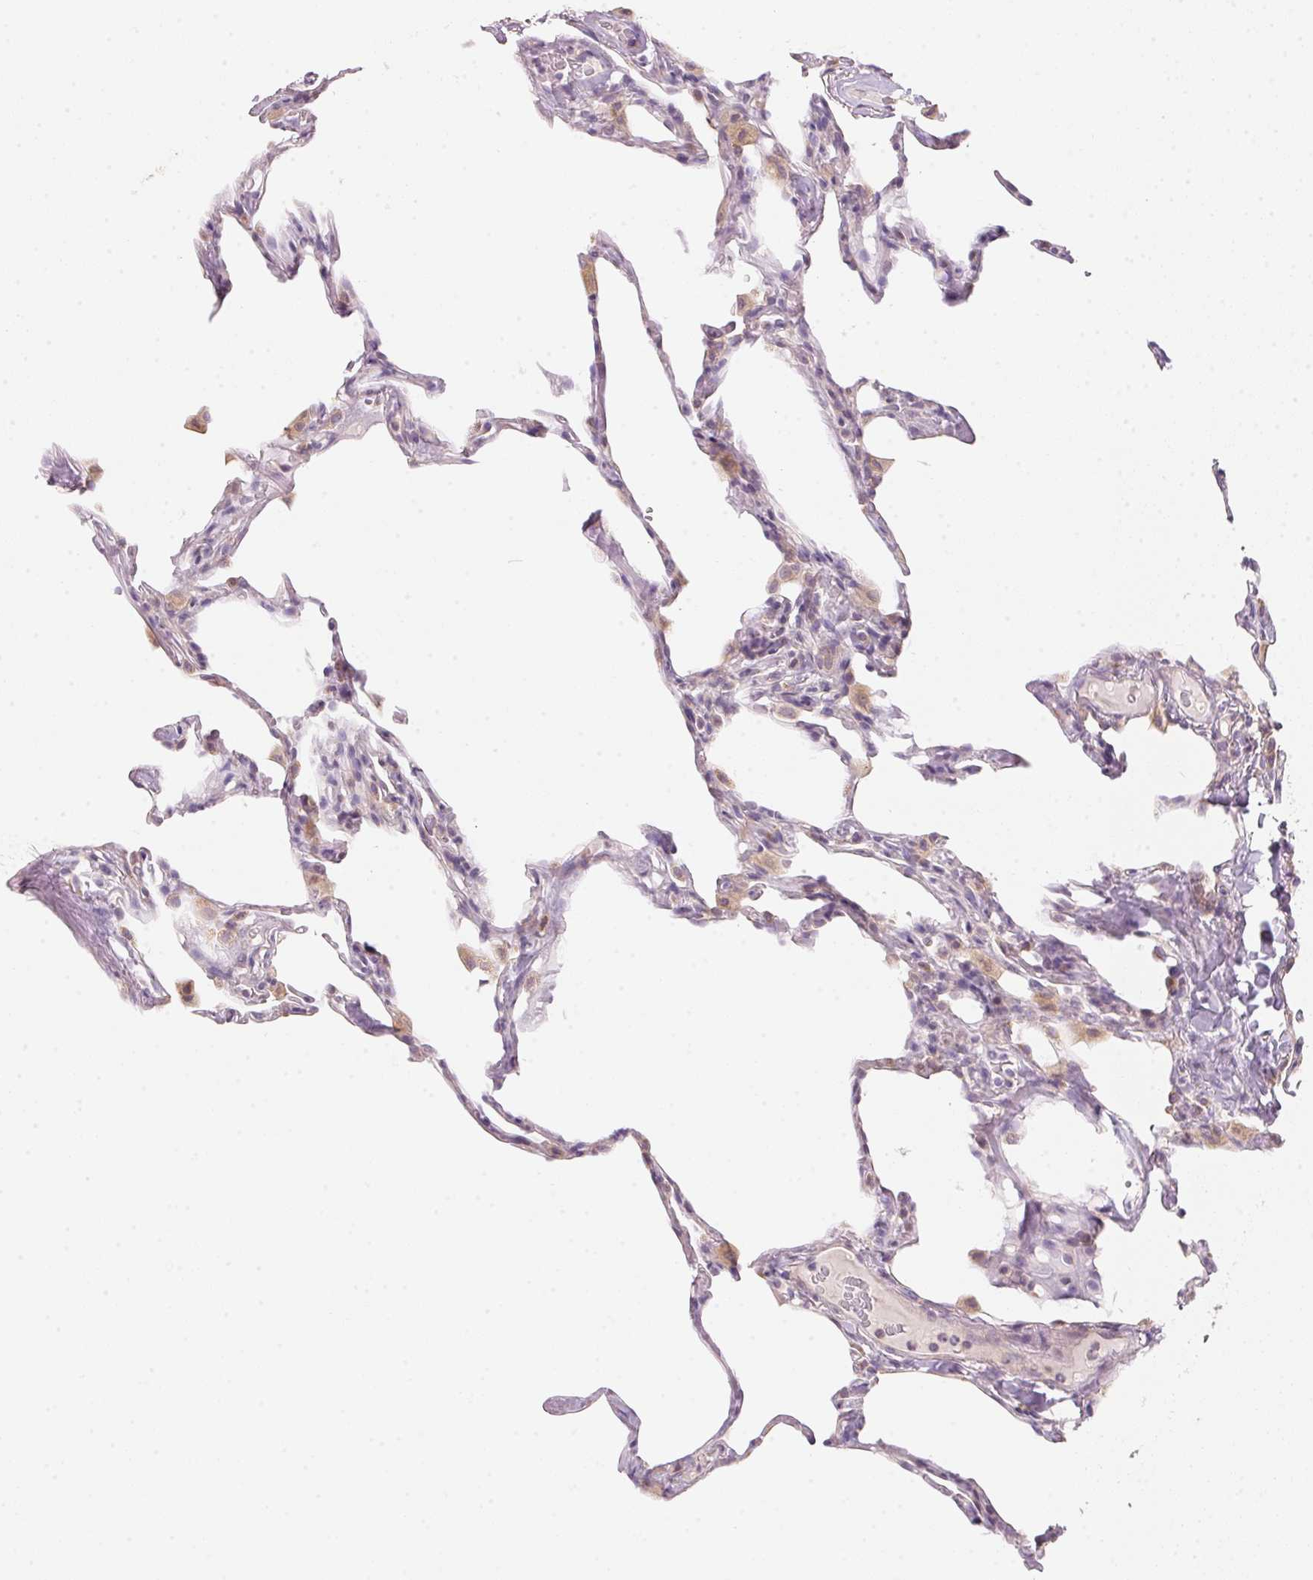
{"staining": {"intensity": "weak", "quantity": "25%-75%", "location": "cytoplasmic/membranous"}, "tissue": "lung", "cell_type": "Alveolar cells", "image_type": "normal", "snomed": [{"axis": "morphology", "description": "Normal tissue, NOS"}, {"axis": "topography", "description": "Lung"}], "caption": "Lung stained with a brown dye exhibits weak cytoplasmic/membranous positive expression in about 25%-75% of alveolar cells.", "gene": "BLOC1S2", "patient": {"sex": "male", "age": 65}}